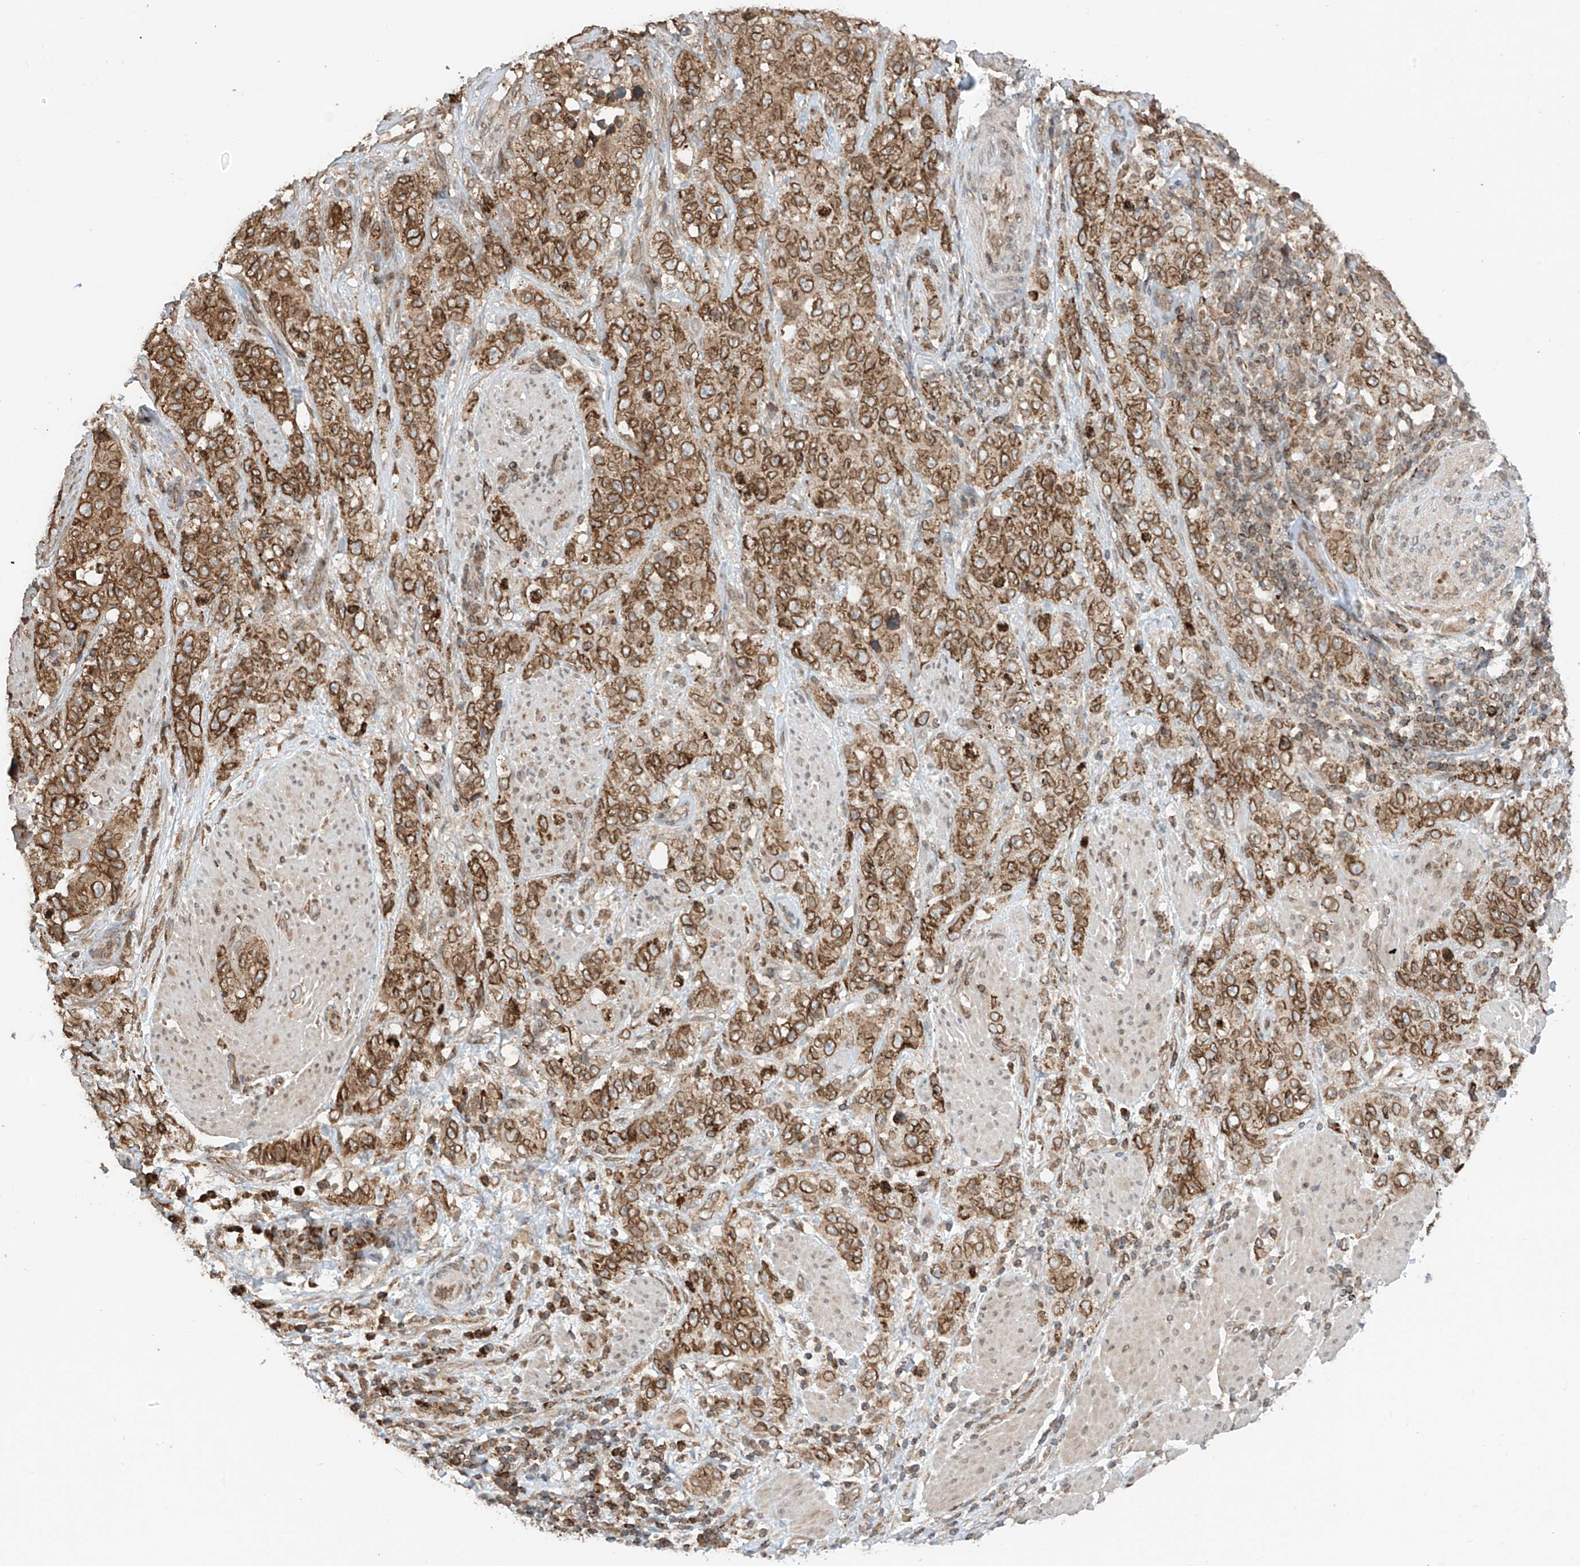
{"staining": {"intensity": "moderate", "quantity": ">75%", "location": "cytoplasmic/membranous,nuclear"}, "tissue": "stomach cancer", "cell_type": "Tumor cells", "image_type": "cancer", "snomed": [{"axis": "morphology", "description": "Adenocarcinoma, NOS"}, {"axis": "topography", "description": "Stomach"}], "caption": "Stomach cancer stained for a protein (brown) shows moderate cytoplasmic/membranous and nuclear positive expression in about >75% of tumor cells.", "gene": "AHCTF1", "patient": {"sex": "male", "age": 48}}